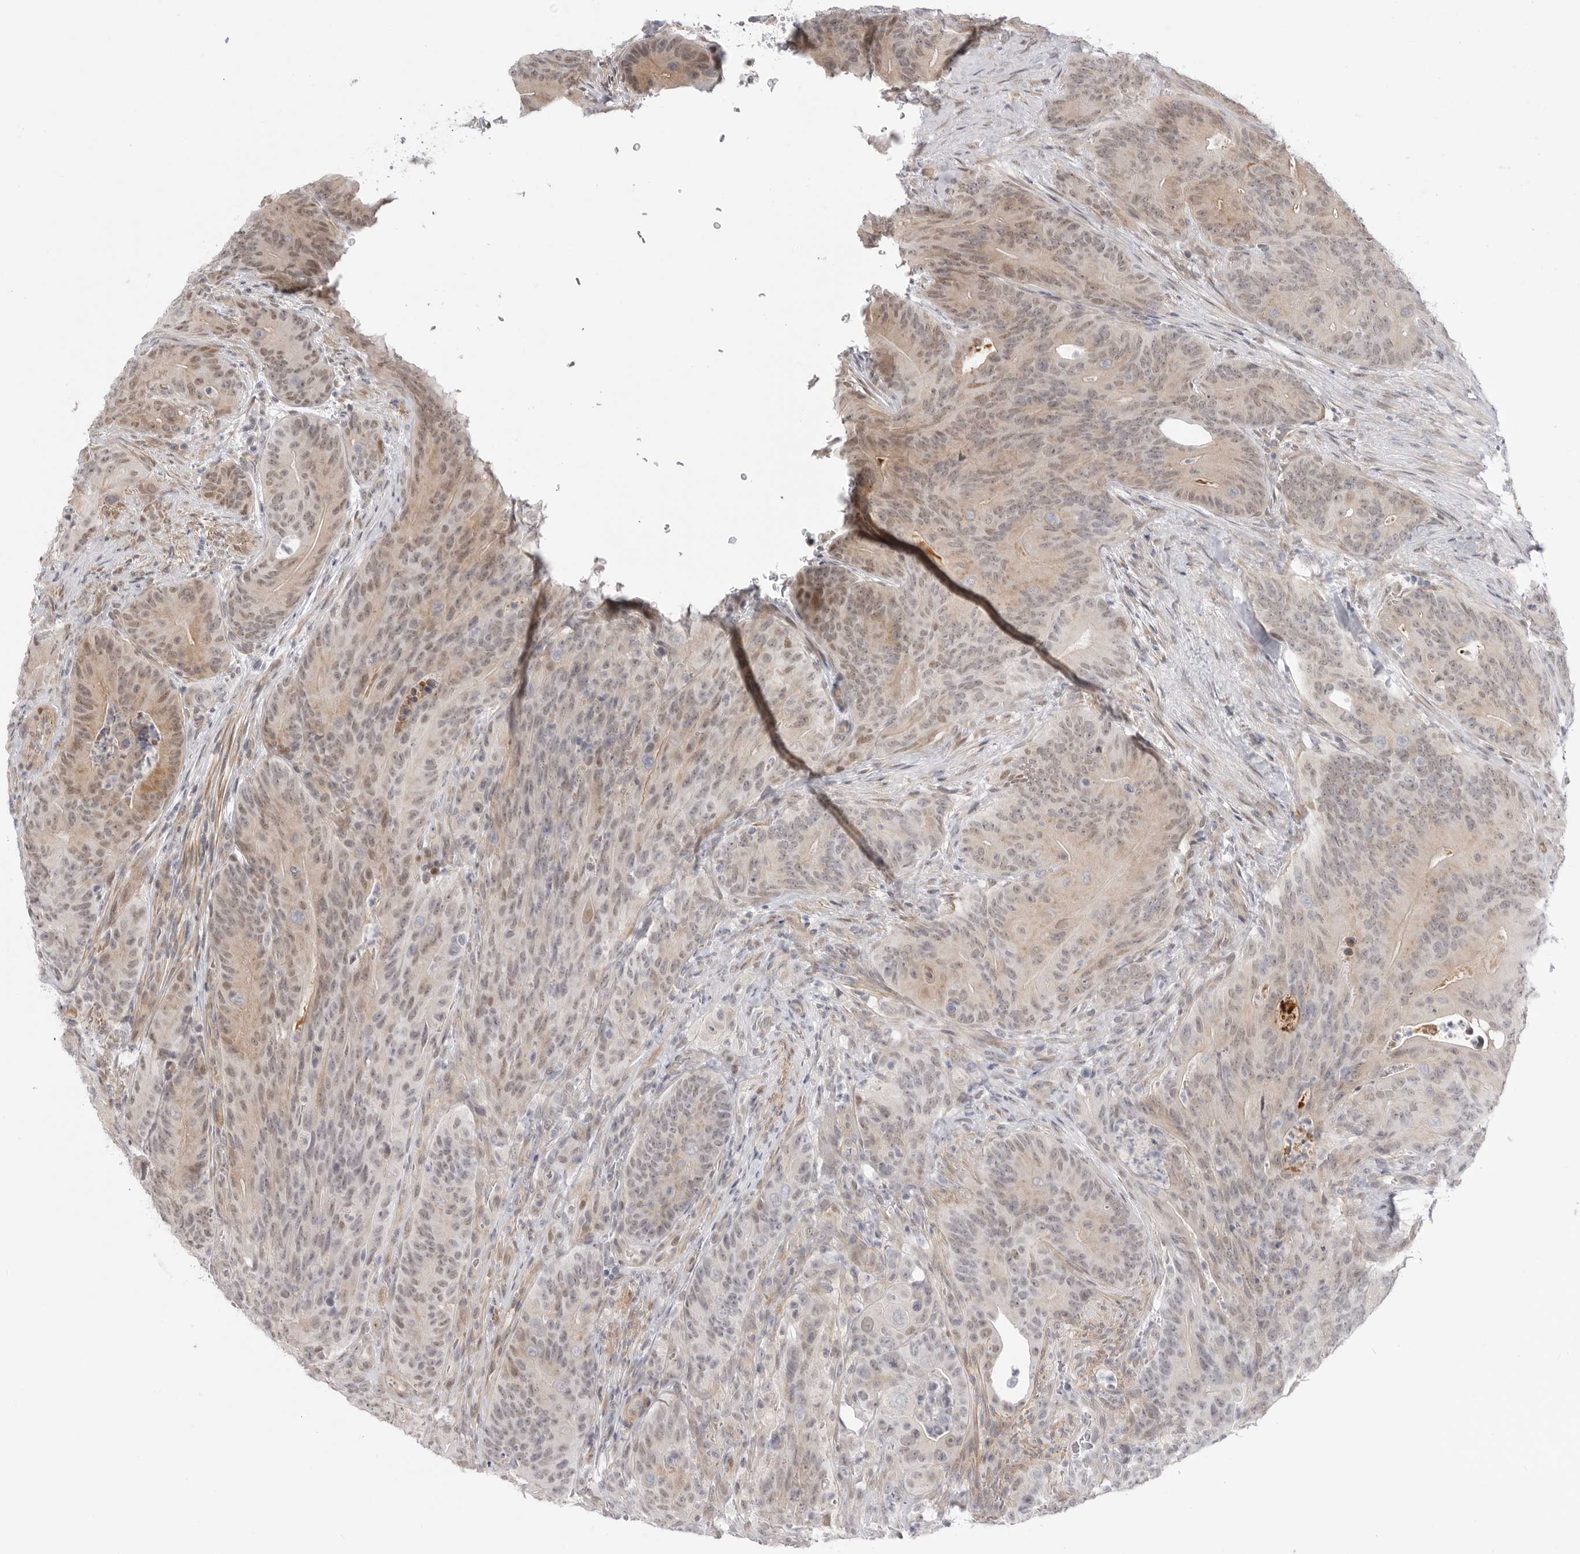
{"staining": {"intensity": "weak", "quantity": ">75%", "location": "cytoplasmic/membranous,nuclear"}, "tissue": "colorectal cancer", "cell_type": "Tumor cells", "image_type": "cancer", "snomed": [{"axis": "morphology", "description": "Normal tissue, NOS"}, {"axis": "topography", "description": "Colon"}], "caption": "Colorectal cancer tissue reveals weak cytoplasmic/membranous and nuclear expression in approximately >75% of tumor cells, visualized by immunohistochemistry.", "gene": "GGT6", "patient": {"sex": "female", "age": 82}}